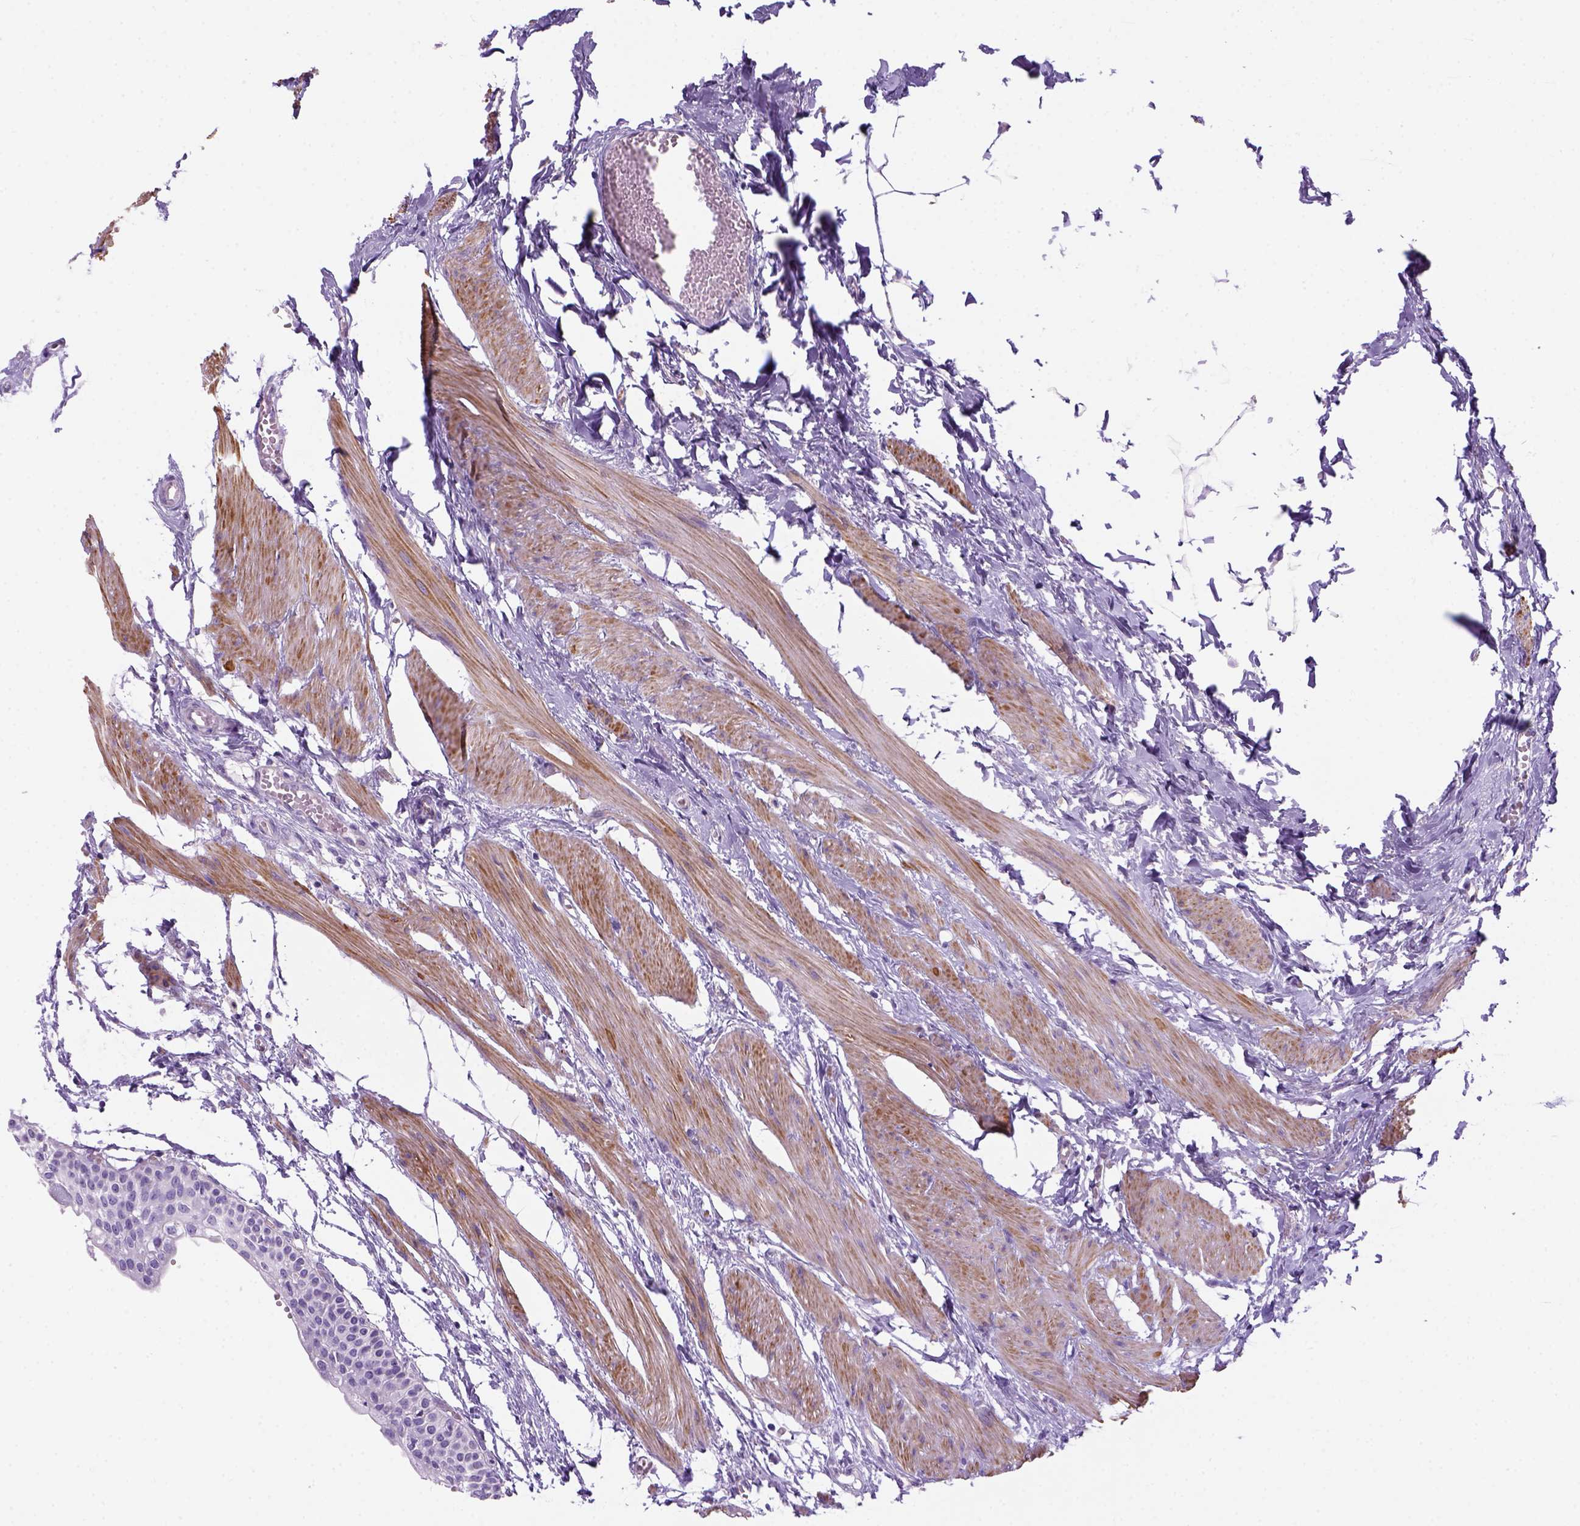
{"staining": {"intensity": "negative", "quantity": "none", "location": "none"}, "tissue": "urinary bladder", "cell_type": "Urothelial cells", "image_type": "normal", "snomed": [{"axis": "morphology", "description": "Normal tissue, NOS"}, {"axis": "topography", "description": "Urinary bladder"}, {"axis": "topography", "description": "Peripheral nerve tissue"}], "caption": "The histopathology image reveals no staining of urothelial cells in unremarkable urinary bladder. The staining is performed using DAB brown chromogen with nuclei counter-stained in using hematoxylin.", "gene": "ARHGEF33", "patient": {"sex": "male", "age": 55}}